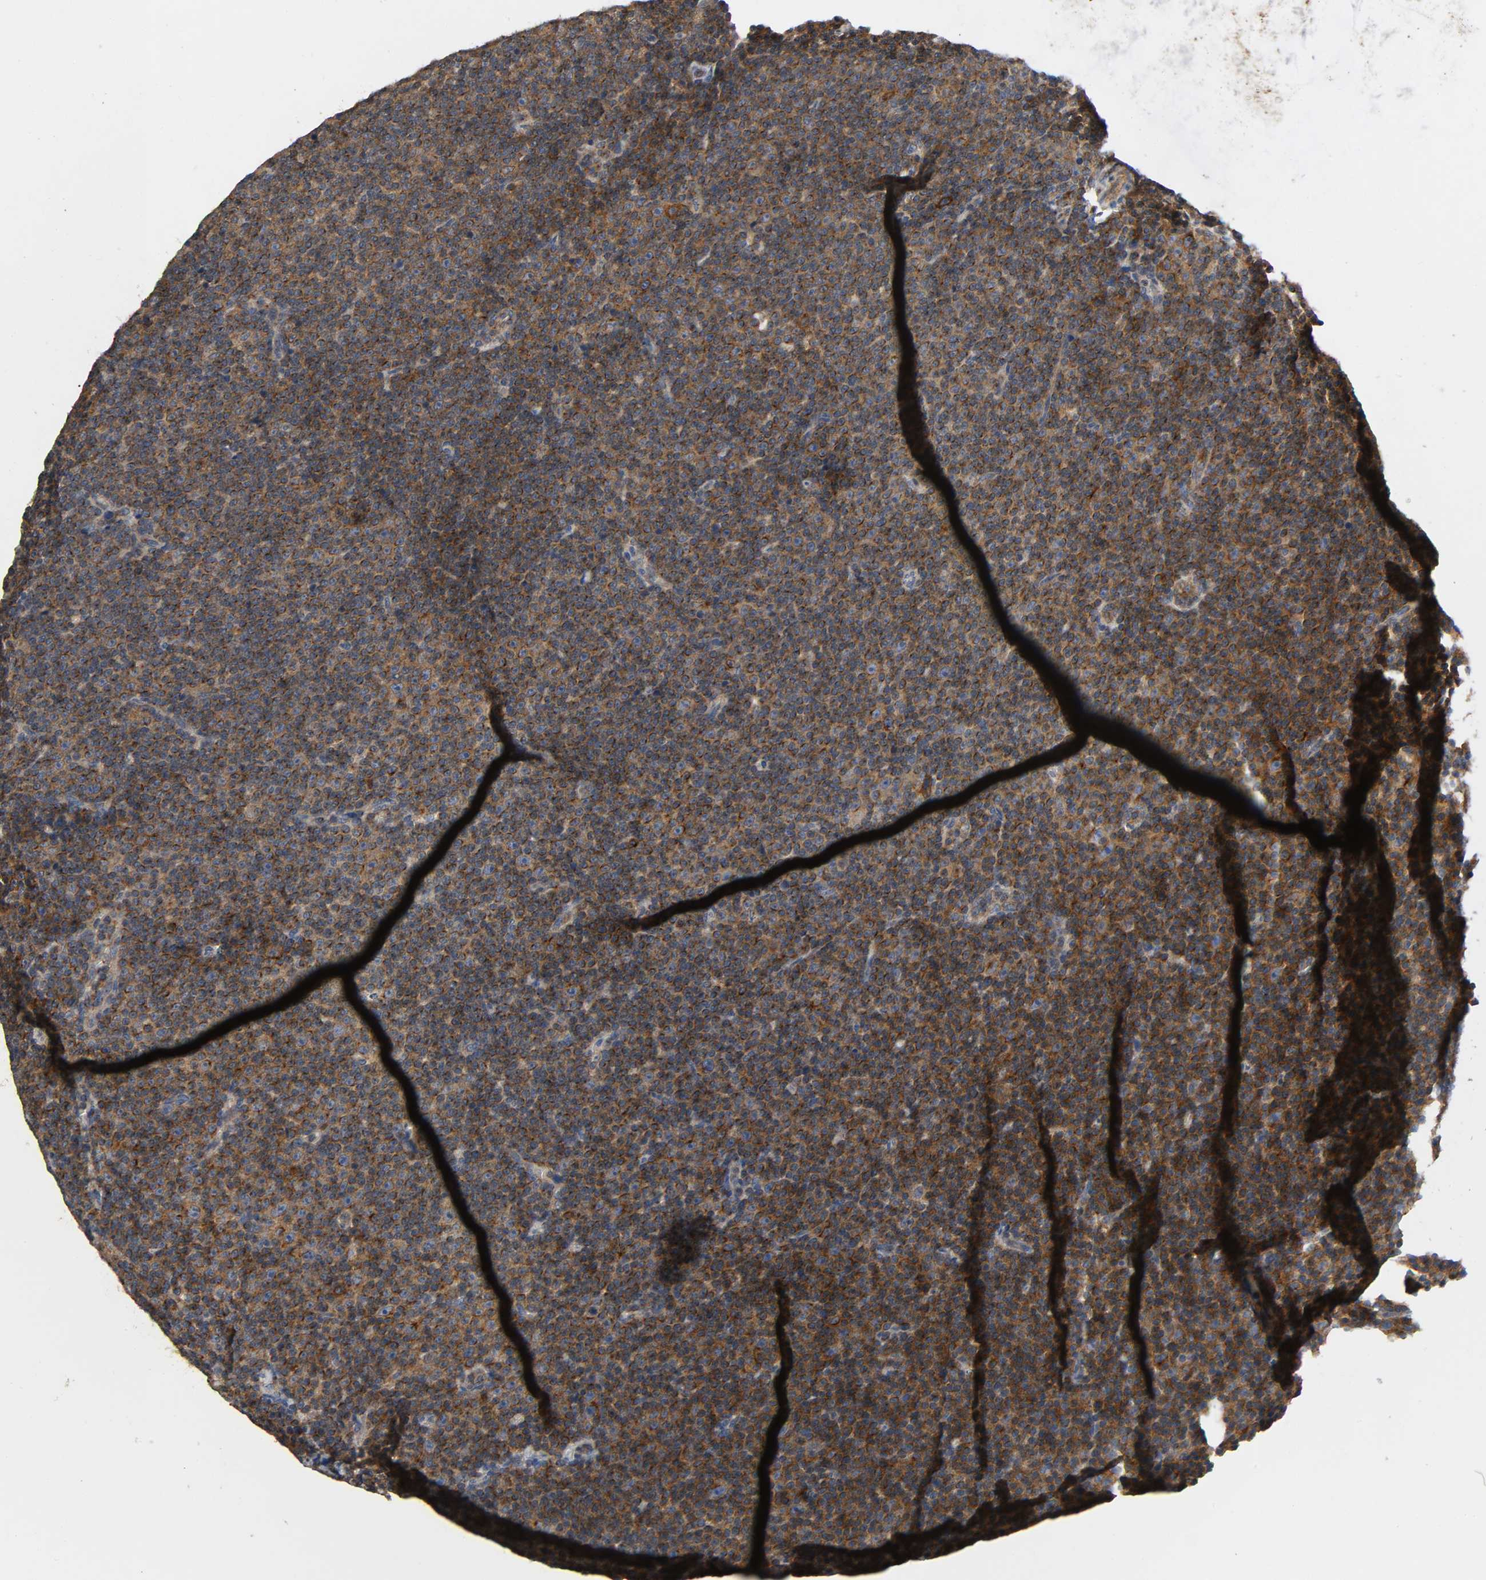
{"staining": {"intensity": "strong", "quantity": ">75%", "location": "cytoplasmic/membranous"}, "tissue": "lymphoma", "cell_type": "Tumor cells", "image_type": "cancer", "snomed": [{"axis": "morphology", "description": "Malignant lymphoma, non-Hodgkin's type, Low grade"}, {"axis": "topography", "description": "Lymph node"}], "caption": "The micrograph displays a brown stain indicating the presence of a protein in the cytoplasmic/membranous of tumor cells in lymphoma. (Brightfield microscopy of DAB IHC at high magnification).", "gene": "IKBKB", "patient": {"sex": "female", "age": 67}}